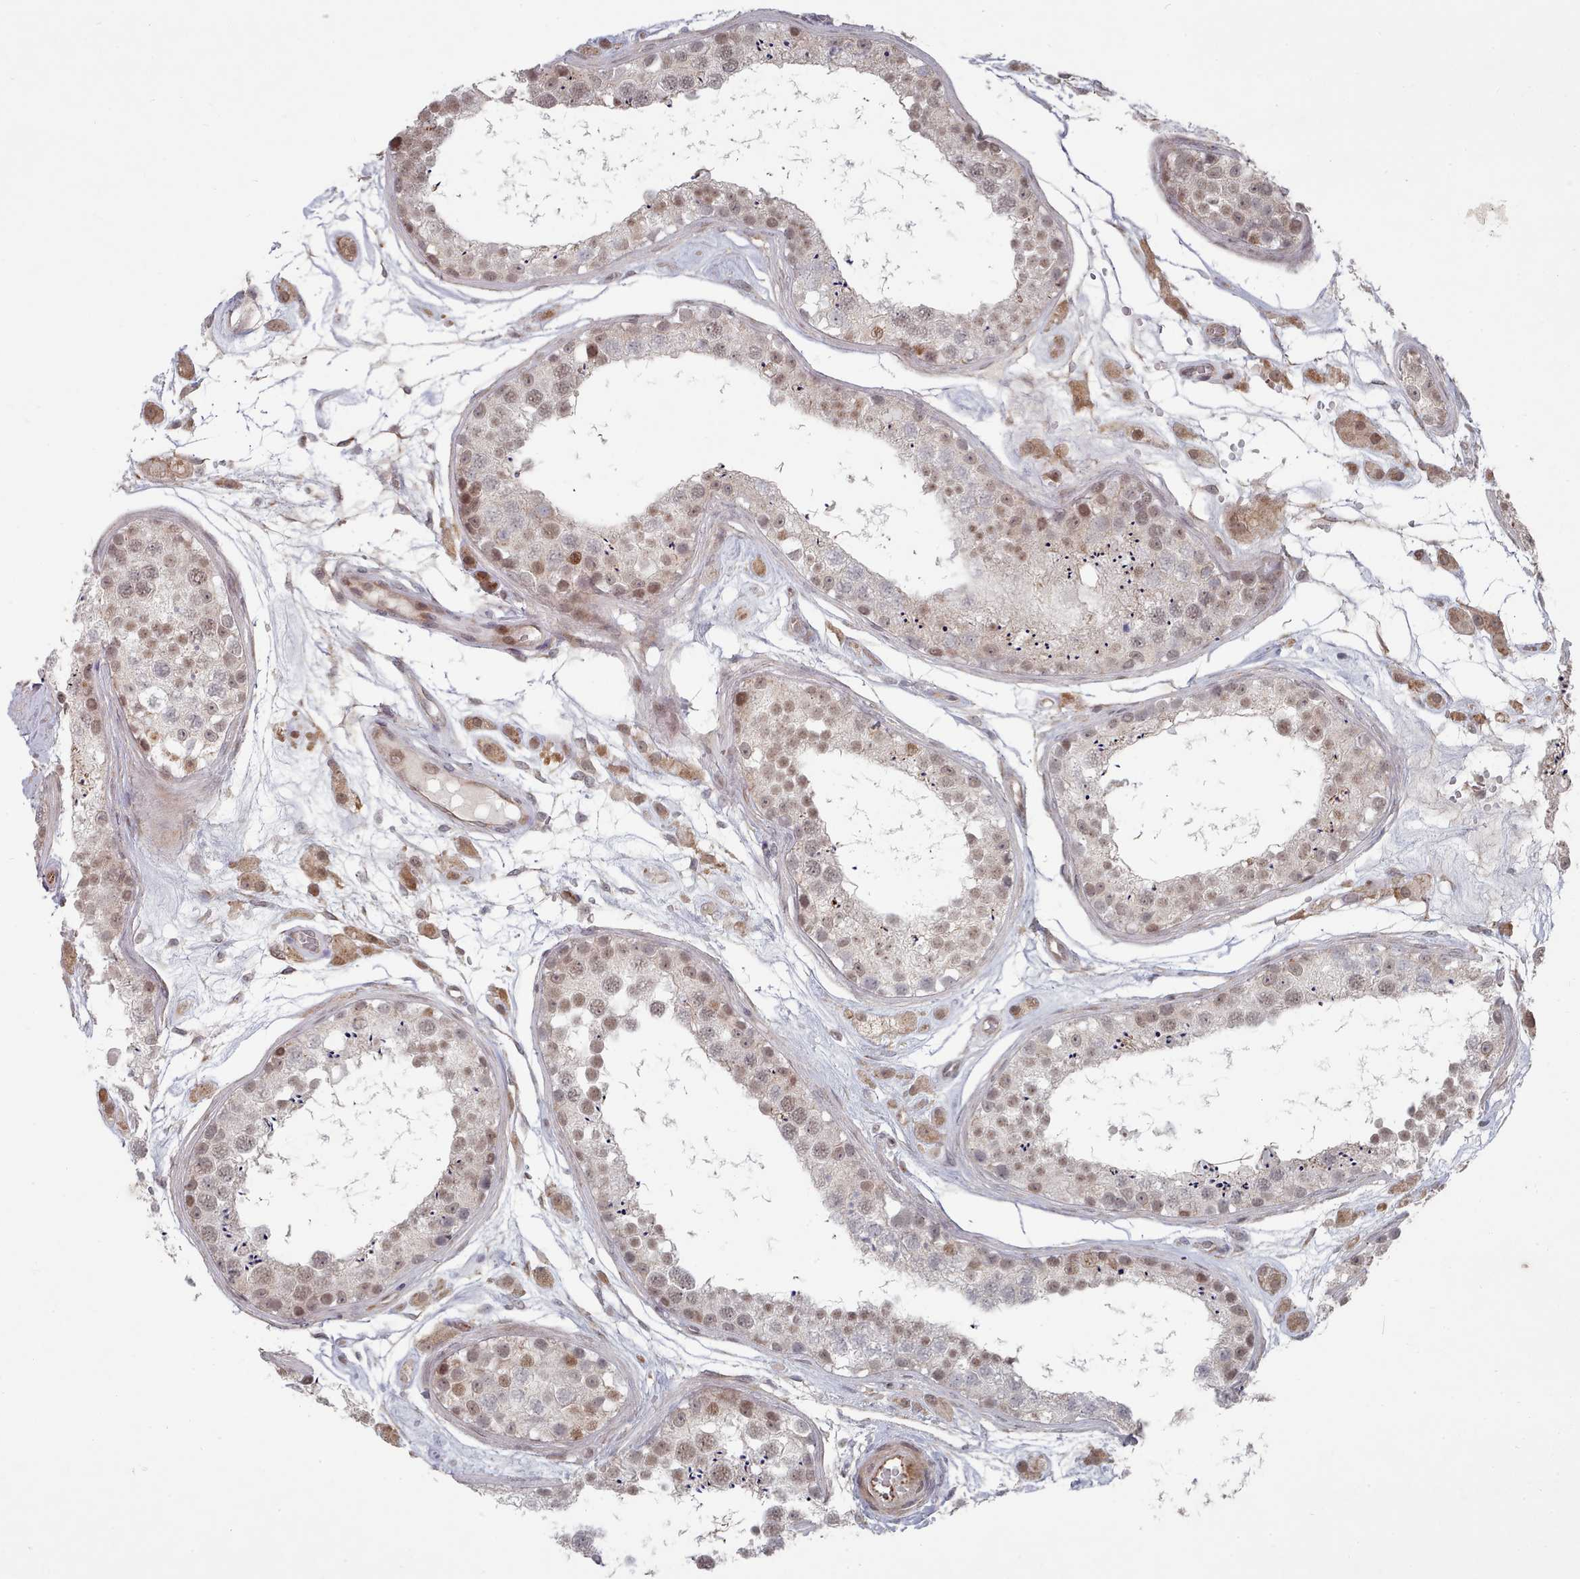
{"staining": {"intensity": "weak", "quantity": "25%-75%", "location": "nuclear"}, "tissue": "testis", "cell_type": "Cells in seminiferous ducts", "image_type": "normal", "snomed": [{"axis": "morphology", "description": "Normal tissue, NOS"}, {"axis": "topography", "description": "Testis"}], "caption": "A low amount of weak nuclear positivity is present in approximately 25%-75% of cells in seminiferous ducts in unremarkable testis.", "gene": "CPSF4", "patient": {"sex": "male", "age": 25}}